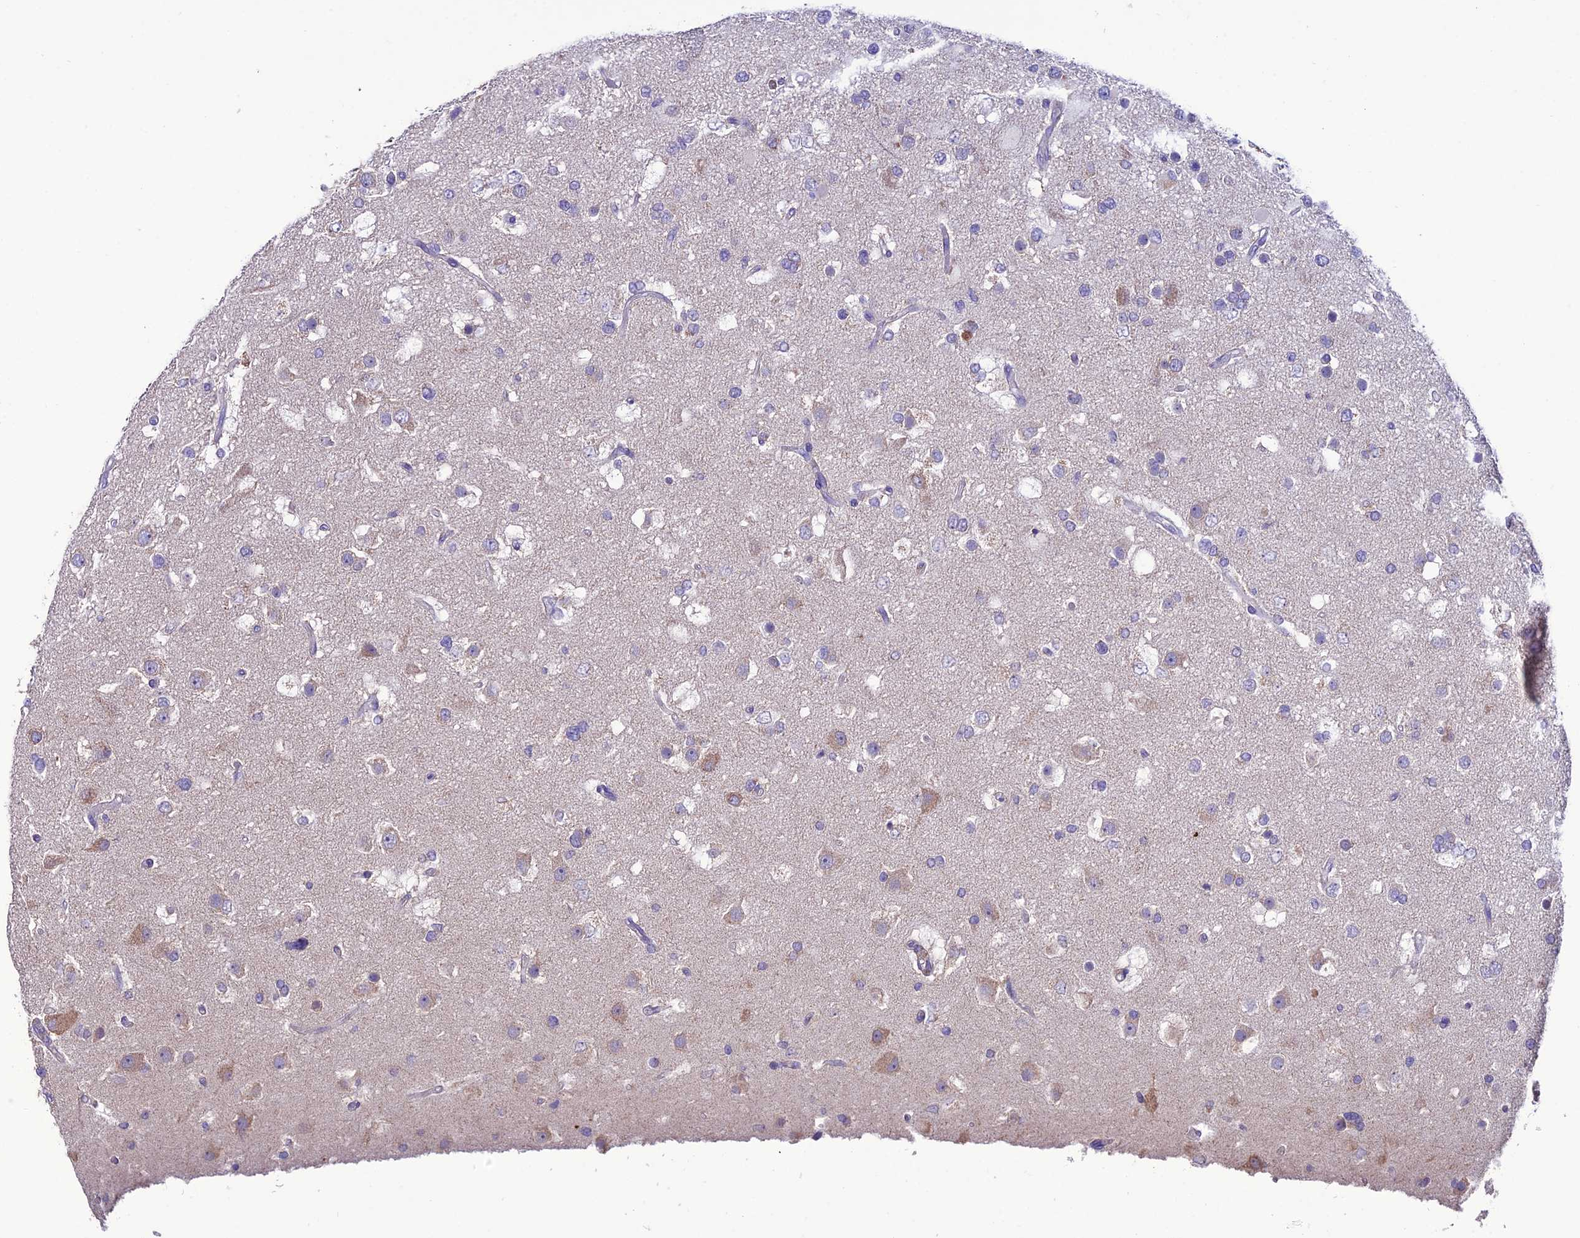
{"staining": {"intensity": "negative", "quantity": "none", "location": "none"}, "tissue": "glioma", "cell_type": "Tumor cells", "image_type": "cancer", "snomed": [{"axis": "morphology", "description": "Glioma, malignant, High grade"}, {"axis": "topography", "description": "Brain"}], "caption": "An IHC photomicrograph of glioma is shown. There is no staining in tumor cells of glioma.", "gene": "HOGA1", "patient": {"sex": "male", "age": 53}}